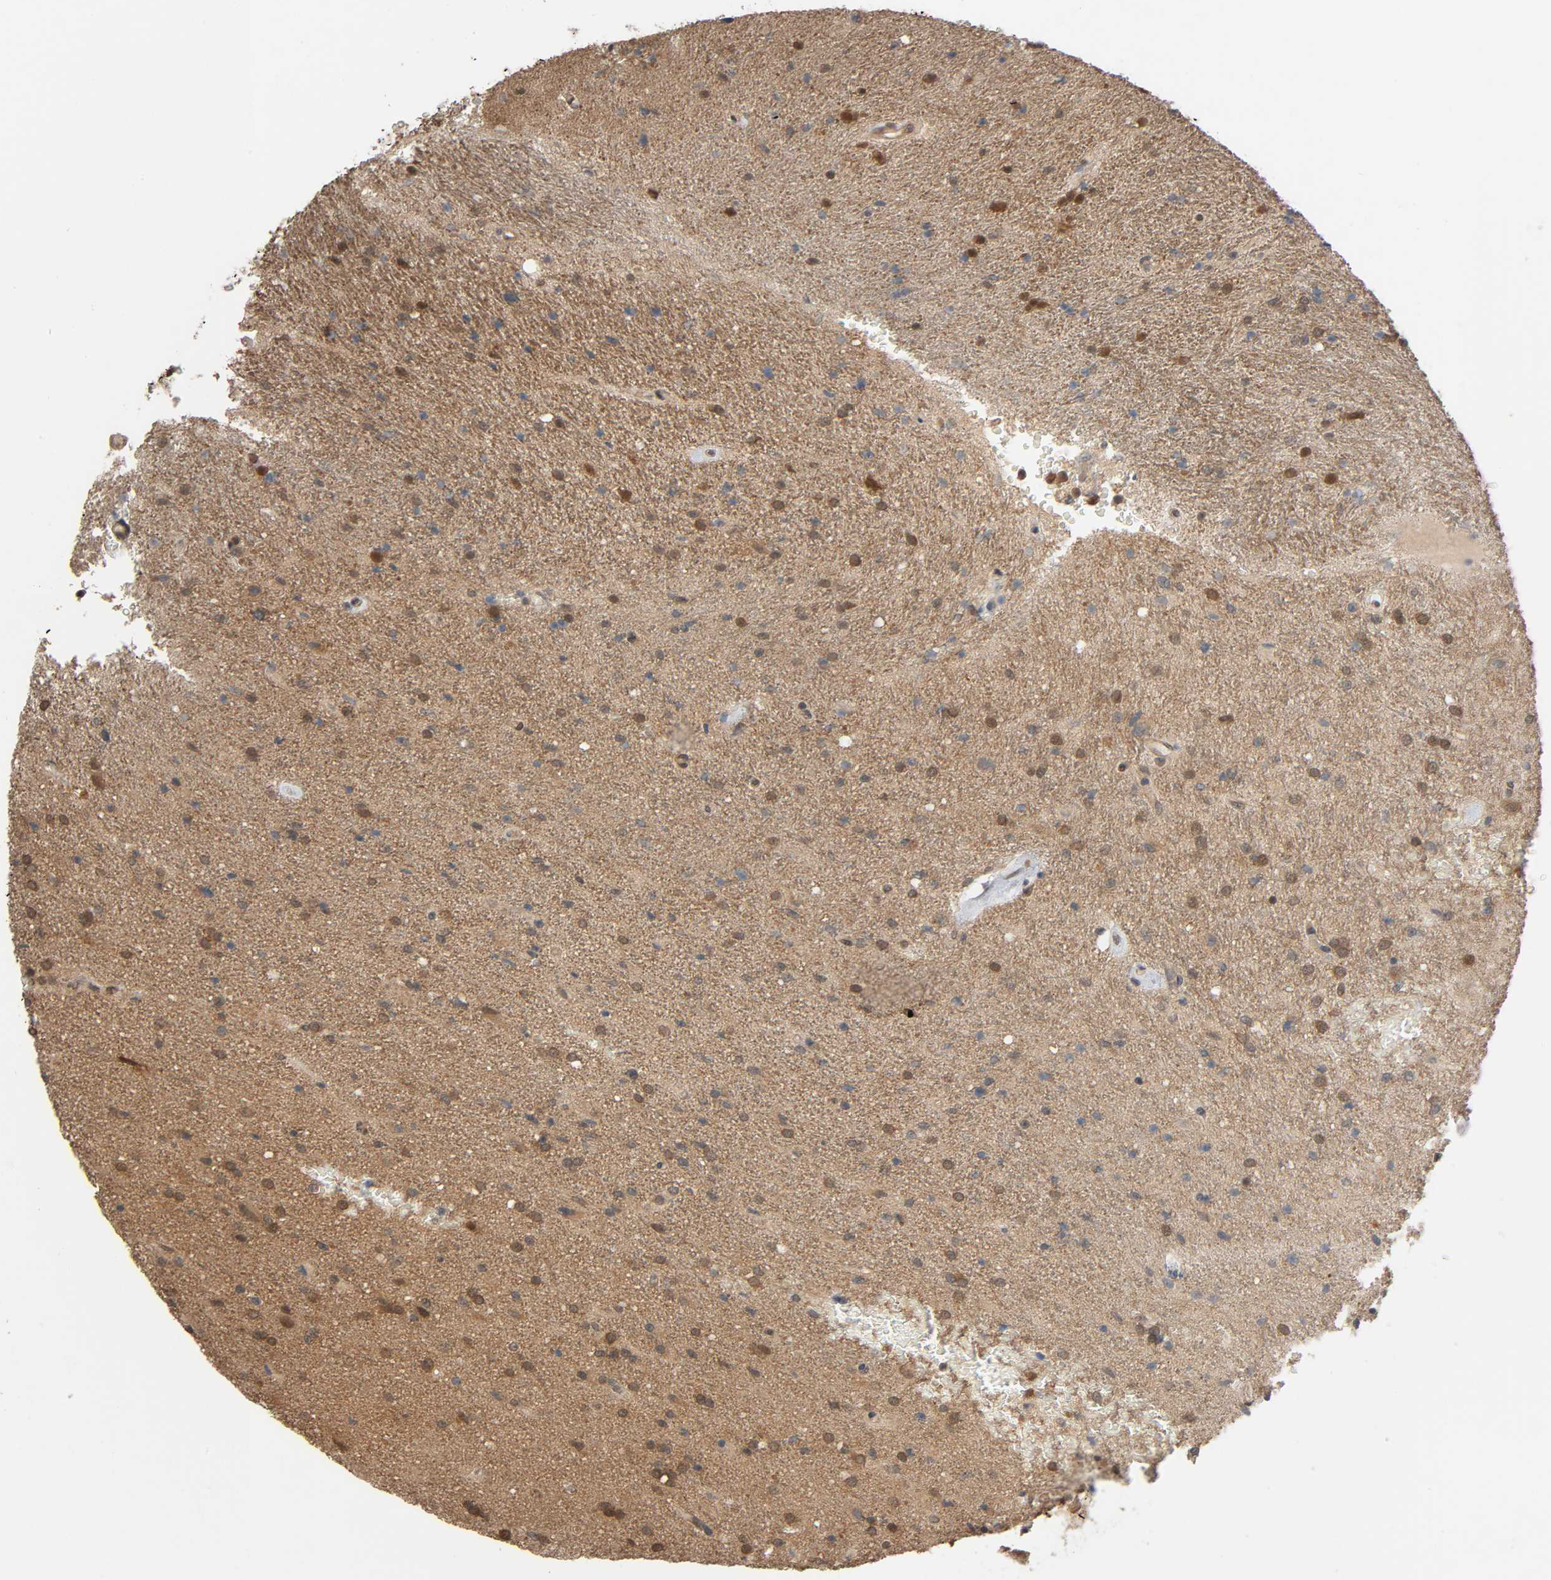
{"staining": {"intensity": "strong", "quantity": "25%-75%", "location": "cytoplasmic/membranous,nuclear"}, "tissue": "glioma", "cell_type": "Tumor cells", "image_type": "cancer", "snomed": [{"axis": "morphology", "description": "Normal tissue, NOS"}, {"axis": "morphology", "description": "Glioma, malignant, High grade"}, {"axis": "topography", "description": "Cerebral cortex"}], "caption": "A high amount of strong cytoplasmic/membranous and nuclear expression is appreciated in approximately 25%-75% of tumor cells in glioma tissue.", "gene": "NEDD8", "patient": {"sex": "male", "age": 56}}